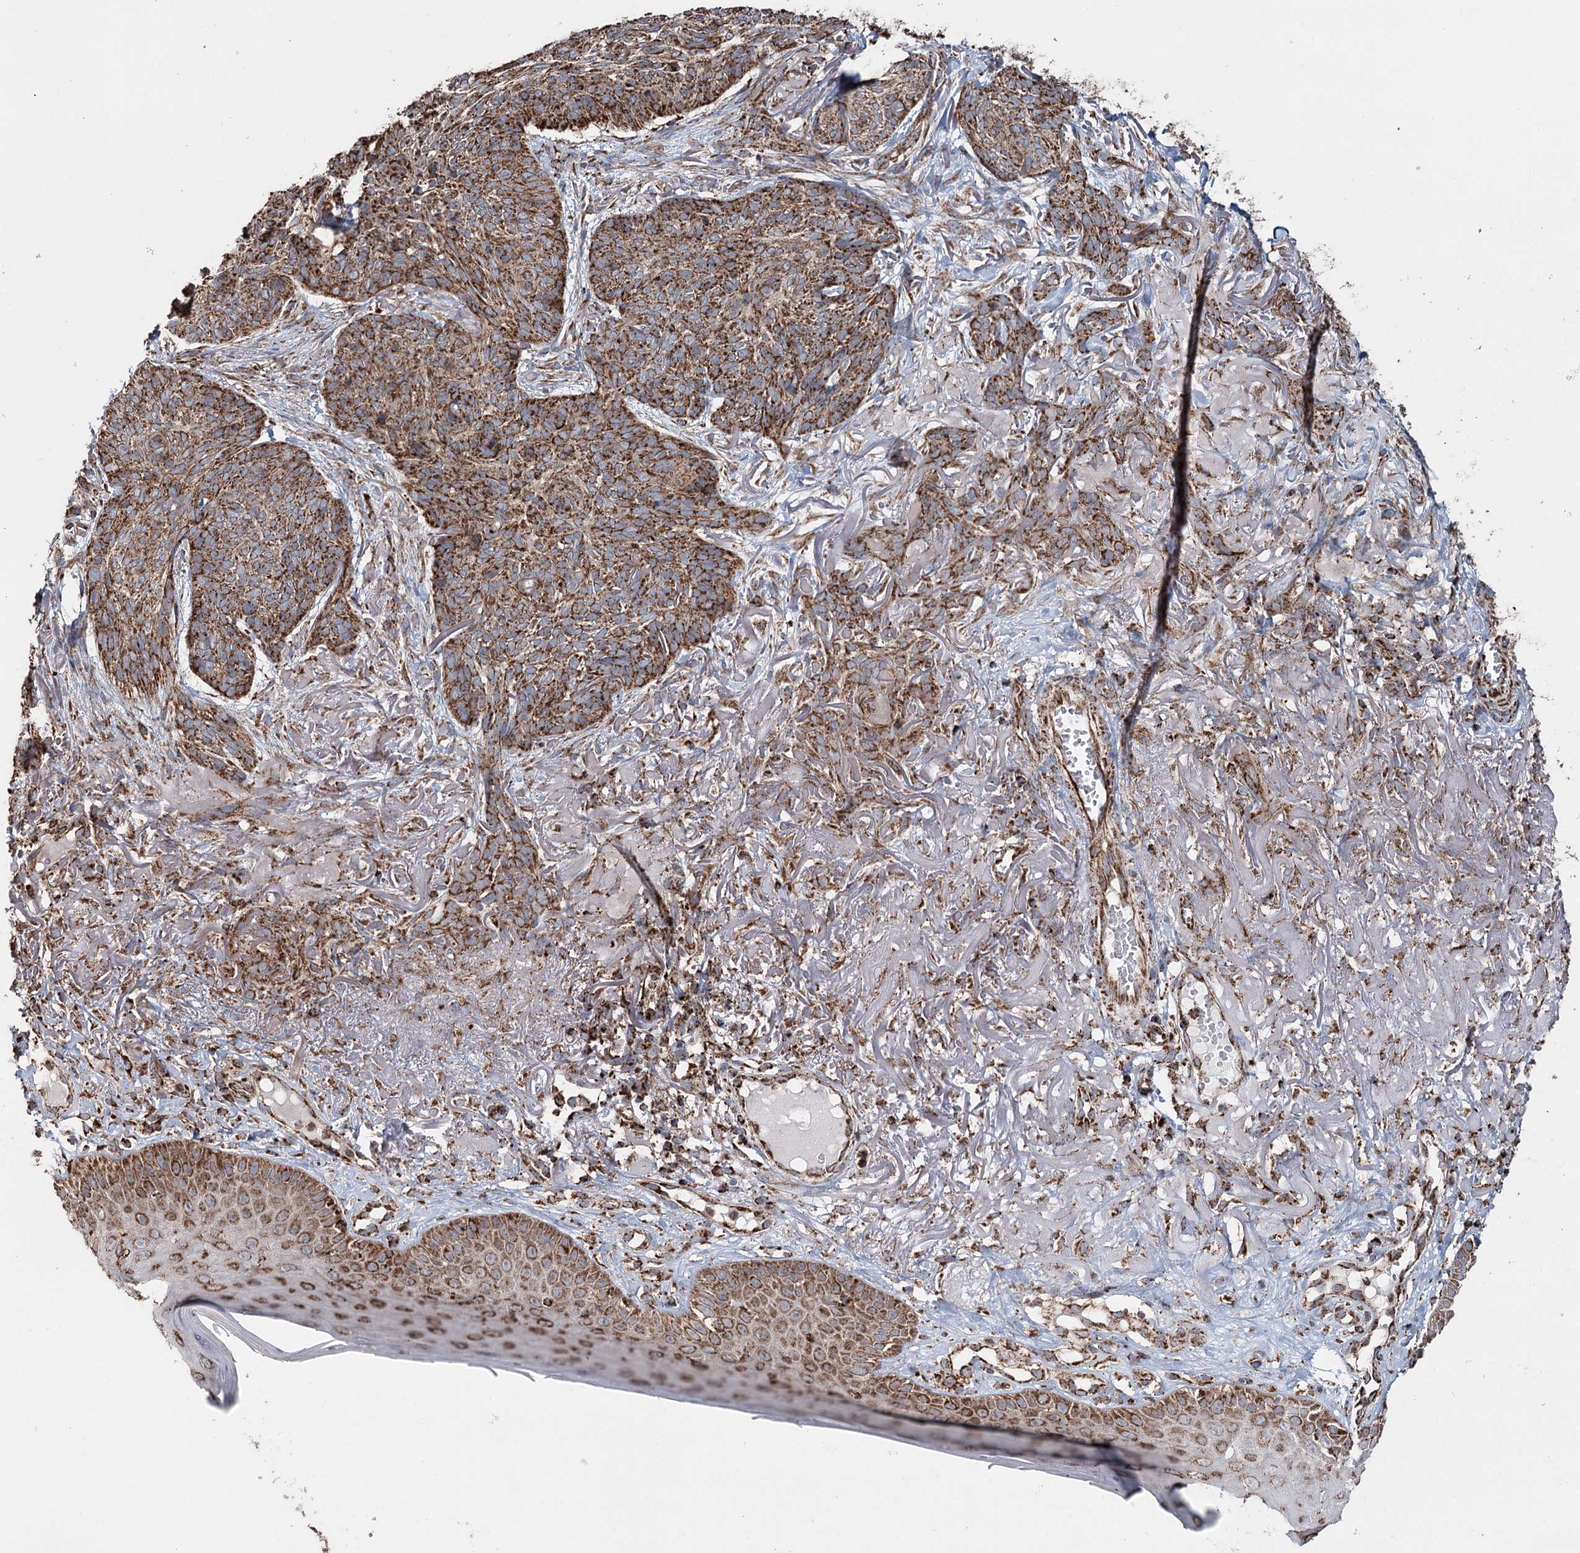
{"staining": {"intensity": "strong", "quantity": ">75%", "location": "cytoplasmic/membranous"}, "tissue": "skin cancer", "cell_type": "Tumor cells", "image_type": "cancer", "snomed": [{"axis": "morphology", "description": "Normal tissue, NOS"}, {"axis": "morphology", "description": "Basal cell carcinoma"}, {"axis": "topography", "description": "Skin"}], "caption": "Immunohistochemistry staining of skin cancer, which exhibits high levels of strong cytoplasmic/membranous expression in about >75% of tumor cells indicating strong cytoplasmic/membranous protein staining. The staining was performed using DAB (3,3'-diaminobenzidine) (brown) for protein detection and nuclei were counterstained in hematoxylin (blue).", "gene": "APH1A", "patient": {"sex": "male", "age": 66}}